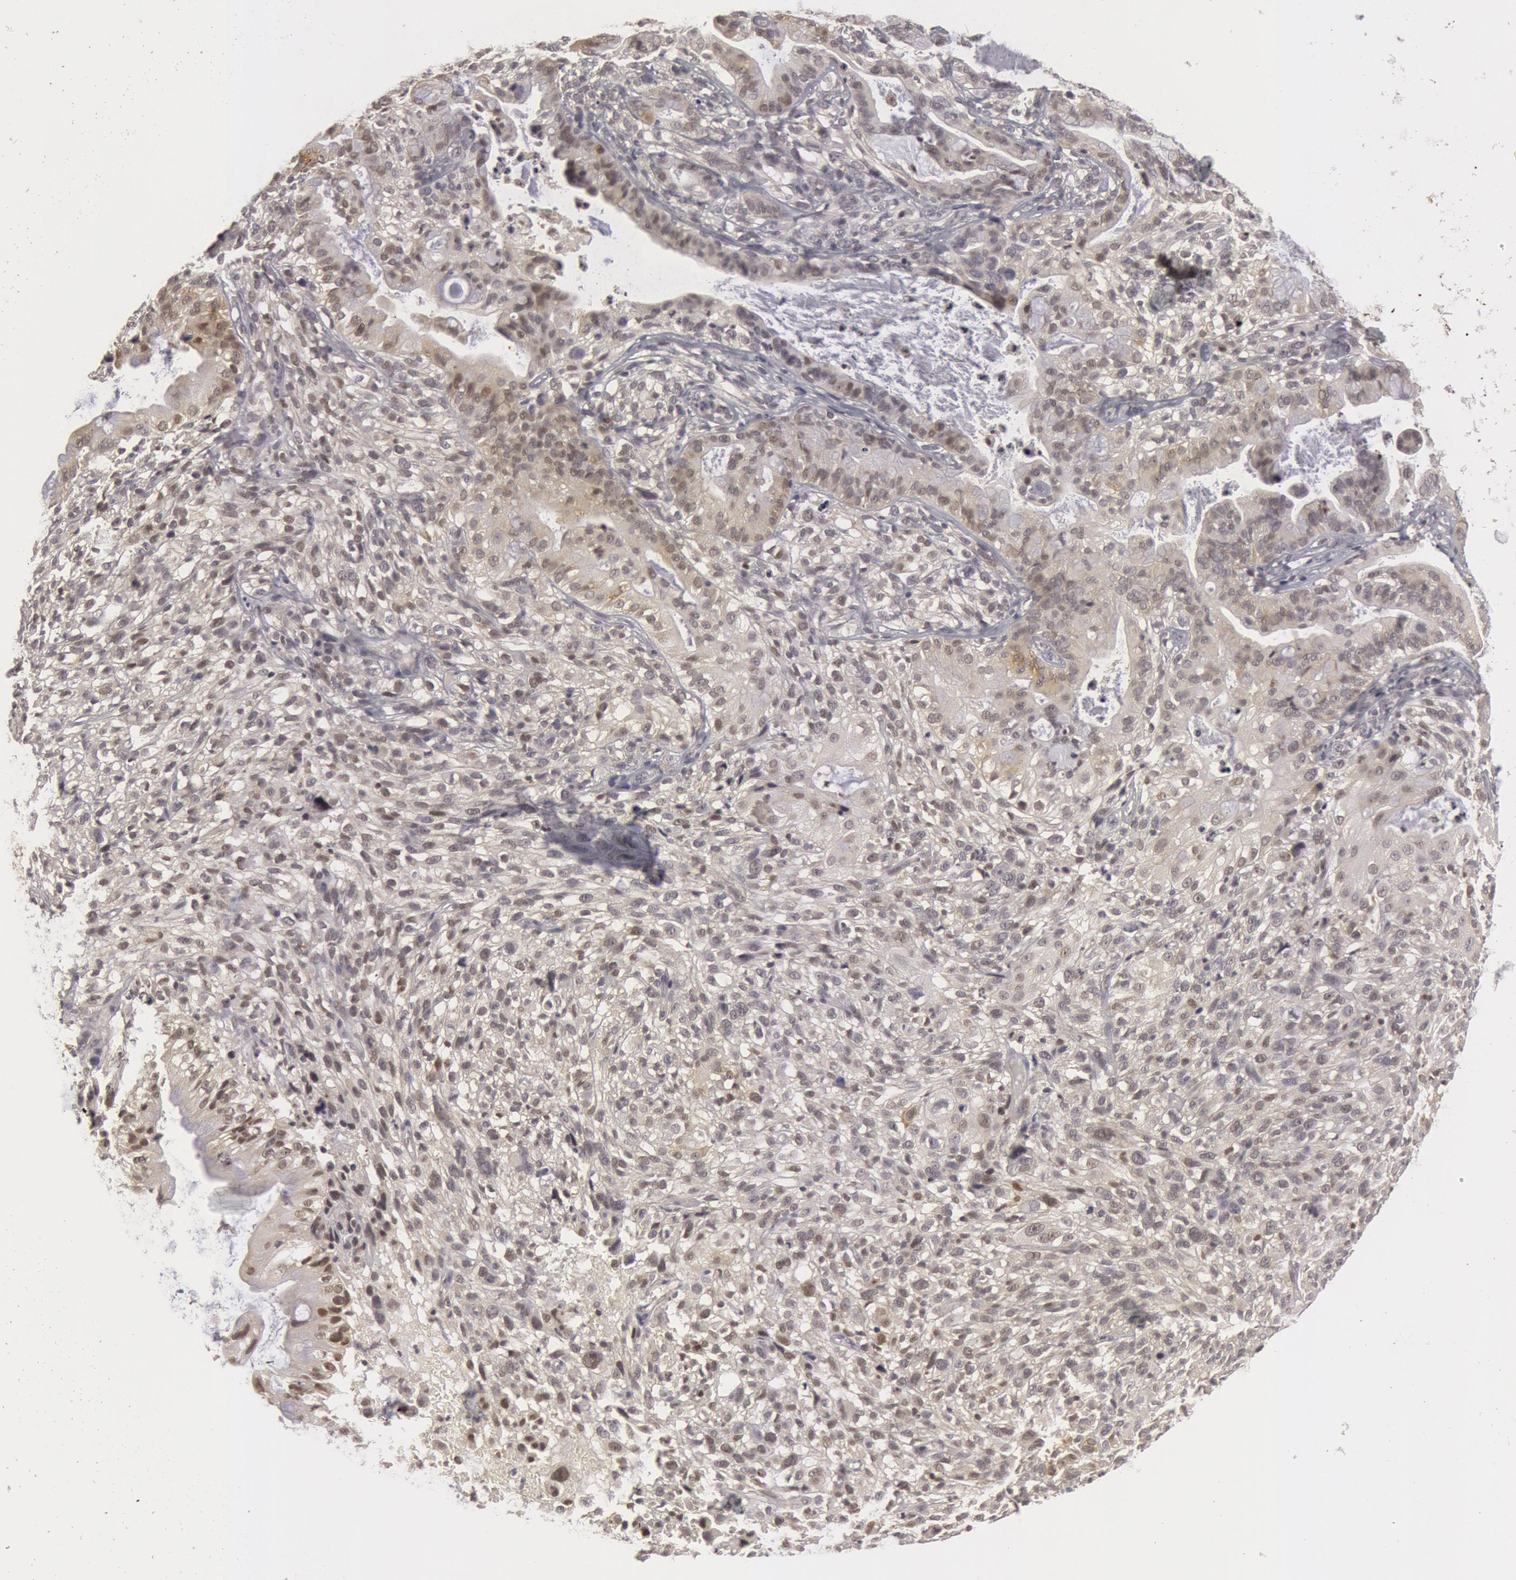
{"staining": {"intensity": "weak", "quantity": "<25%", "location": "nuclear"}, "tissue": "cervical cancer", "cell_type": "Tumor cells", "image_type": "cancer", "snomed": [{"axis": "morphology", "description": "Adenocarcinoma, NOS"}, {"axis": "topography", "description": "Cervix"}], "caption": "Immunohistochemistry (IHC) micrograph of cervical cancer stained for a protein (brown), which displays no positivity in tumor cells.", "gene": "OASL", "patient": {"sex": "female", "age": 41}}